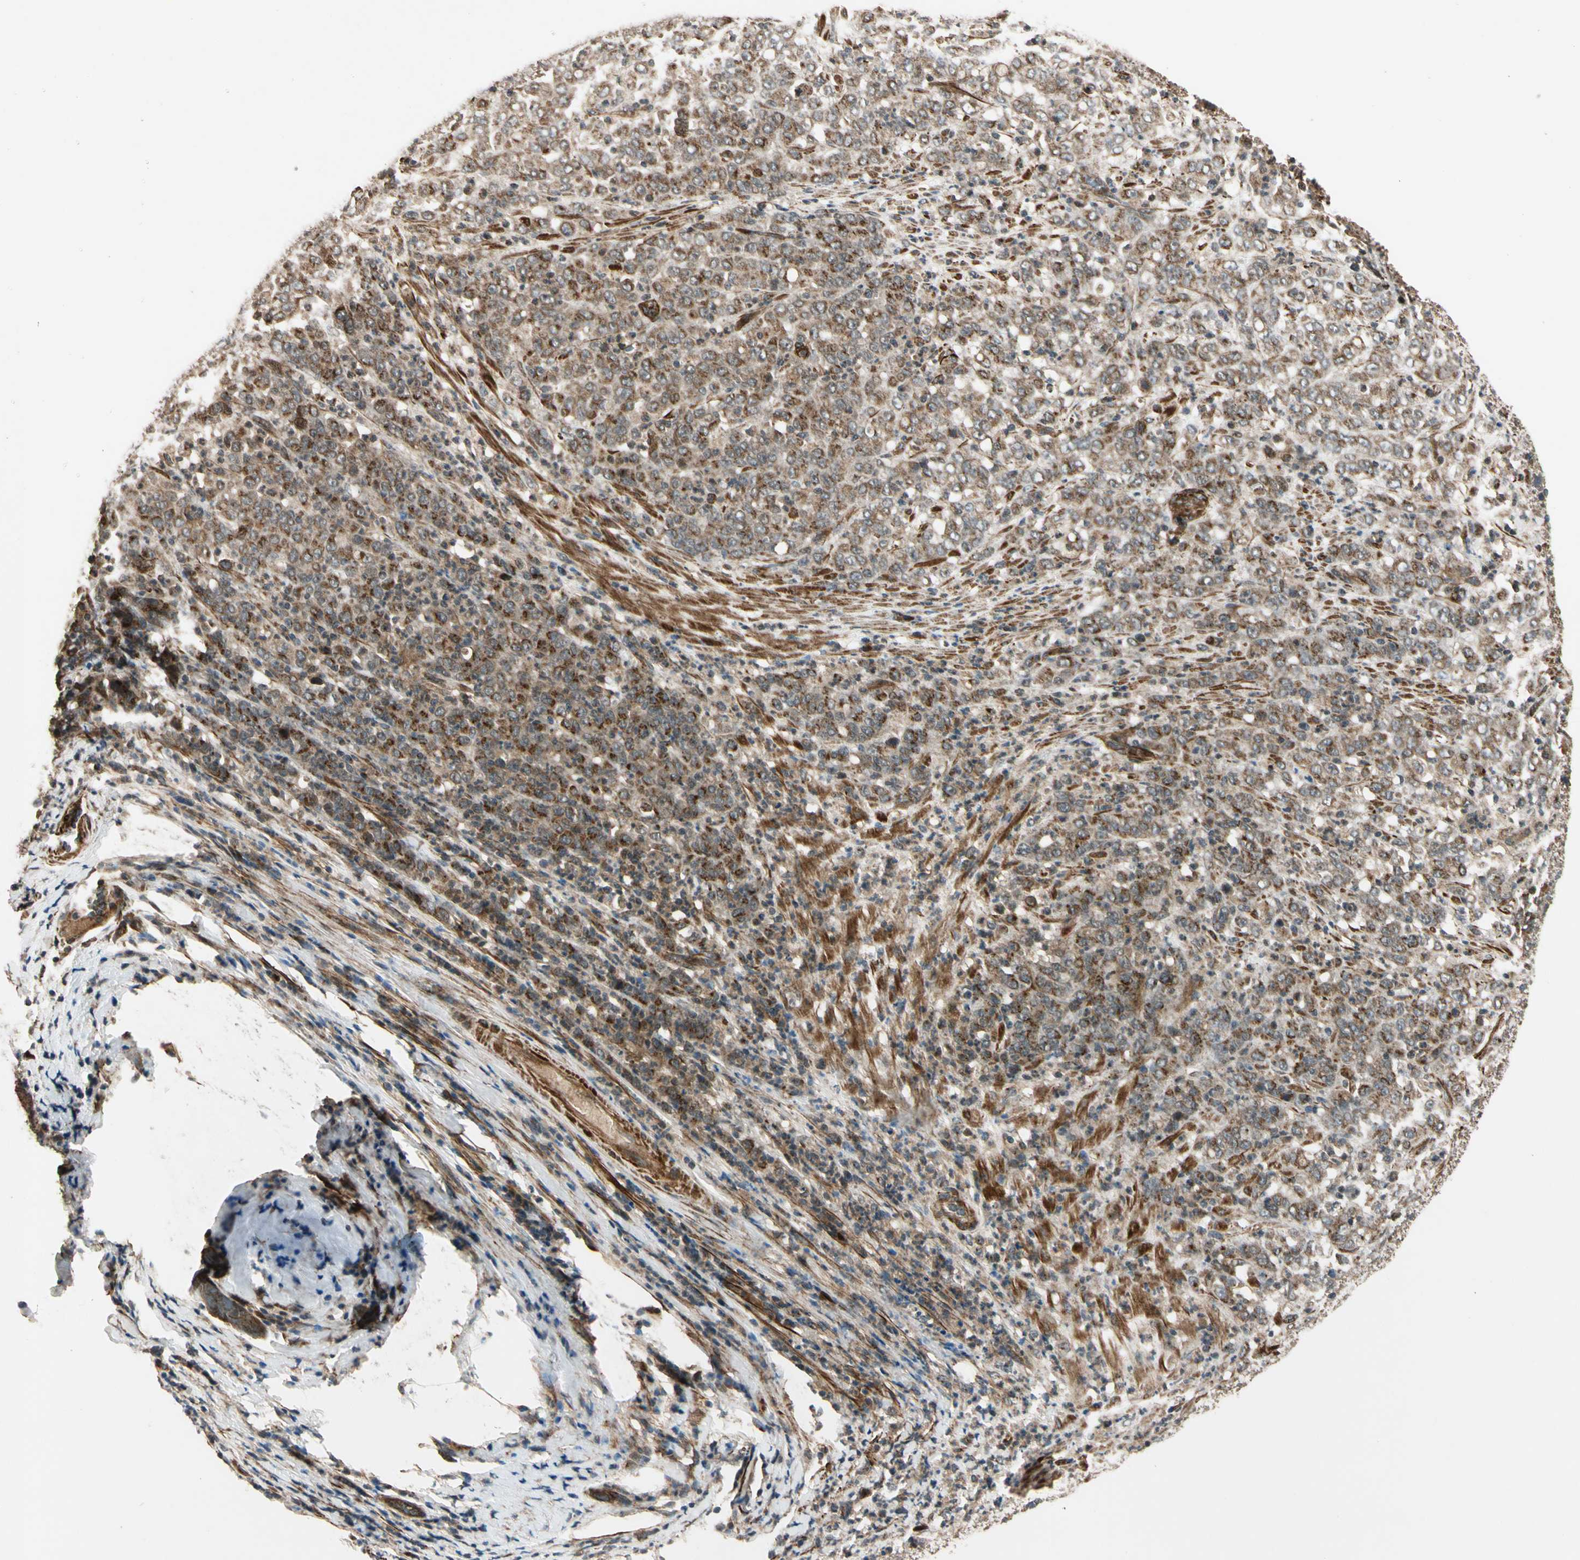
{"staining": {"intensity": "moderate", "quantity": ">75%", "location": "cytoplasmic/membranous"}, "tissue": "stomach cancer", "cell_type": "Tumor cells", "image_type": "cancer", "snomed": [{"axis": "morphology", "description": "Adenocarcinoma, NOS"}, {"axis": "topography", "description": "Stomach, lower"}], "caption": "Immunohistochemistry (IHC) photomicrograph of stomach cancer stained for a protein (brown), which shows medium levels of moderate cytoplasmic/membranous expression in about >75% of tumor cells.", "gene": "GCK", "patient": {"sex": "female", "age": 71}}